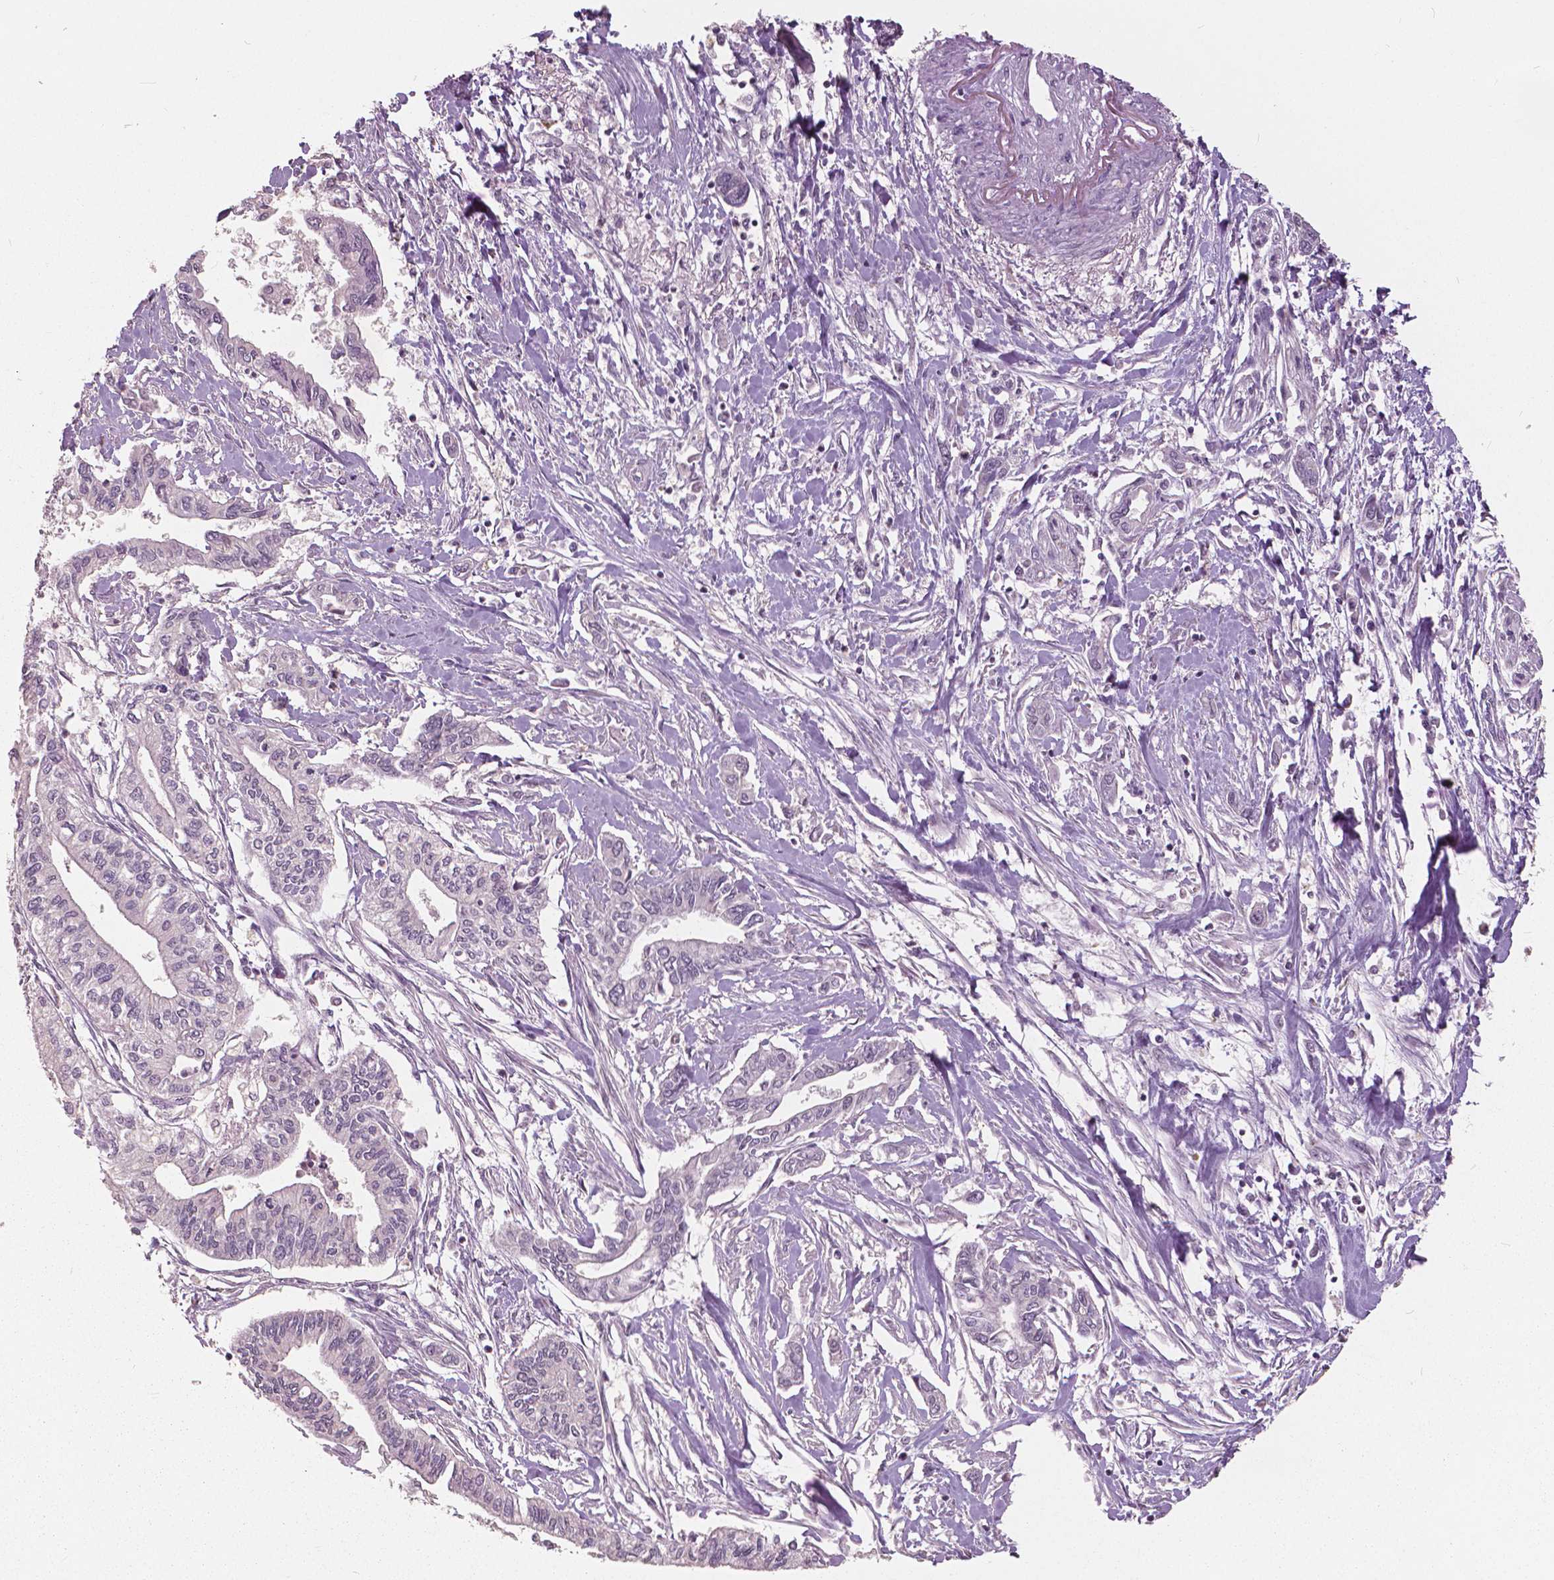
{"staining": {"intensity": "negative", "quantity": "none", "location": "none"}, "tissue": "pancreatic cancer", "cell_type": "Tumor cells", "image_type": "cancer", "snomed": [{"axis": "morphology", "description": "Adenocarcinoma, NOS"}, {"axis": "topography", "description": "Pancreas"}], "caption": "The histopathology image reveals no significant positivity in tumor cells of pancreatic cancer (adenocarcinoma).", "gene": "NANOG", "patient": {"sex": "male", "age": 60}}